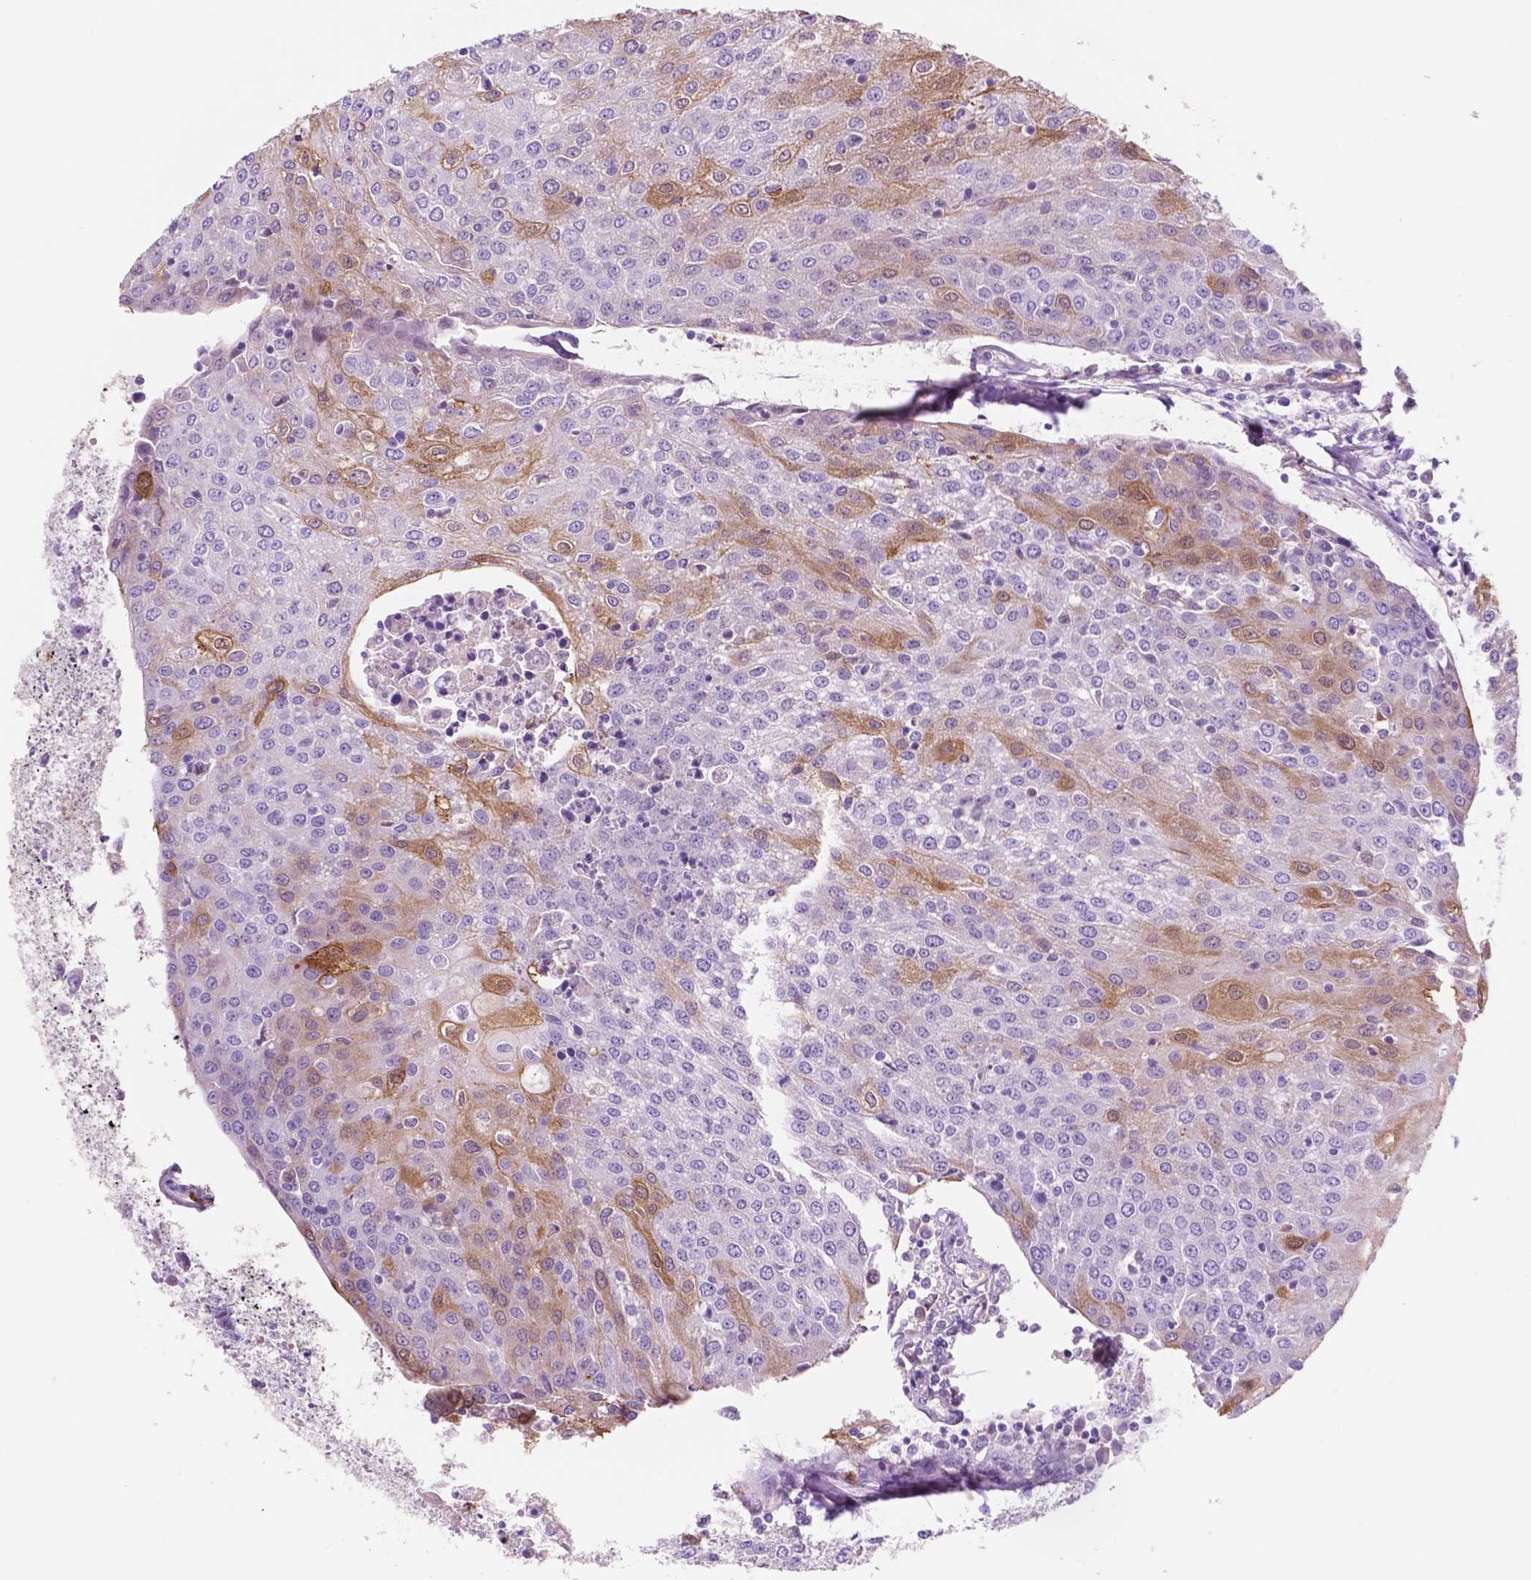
{"staining": {"intensity": "moderate", "quantity": "<25%", "location": "cytoplasmic/membranous"}, "tissue": "urothelial cancer", "cell_type": "Tumor cells", "image_type": "cancer", "snomed": [{"axis": "morphology", "description": "Urothelial carcinoma, High grade"}, {"axis": "topography", "description": "Urinary bladder"}], "caption": "Brown immunohistochemical staining in urothelial carcinoma (high-grade) displays moderate cytoplasmic/membranous positivity in approximately <25% of tumor cells.", "gene": "CUZD1", "patient": {"sex": "female", "age": 85}}